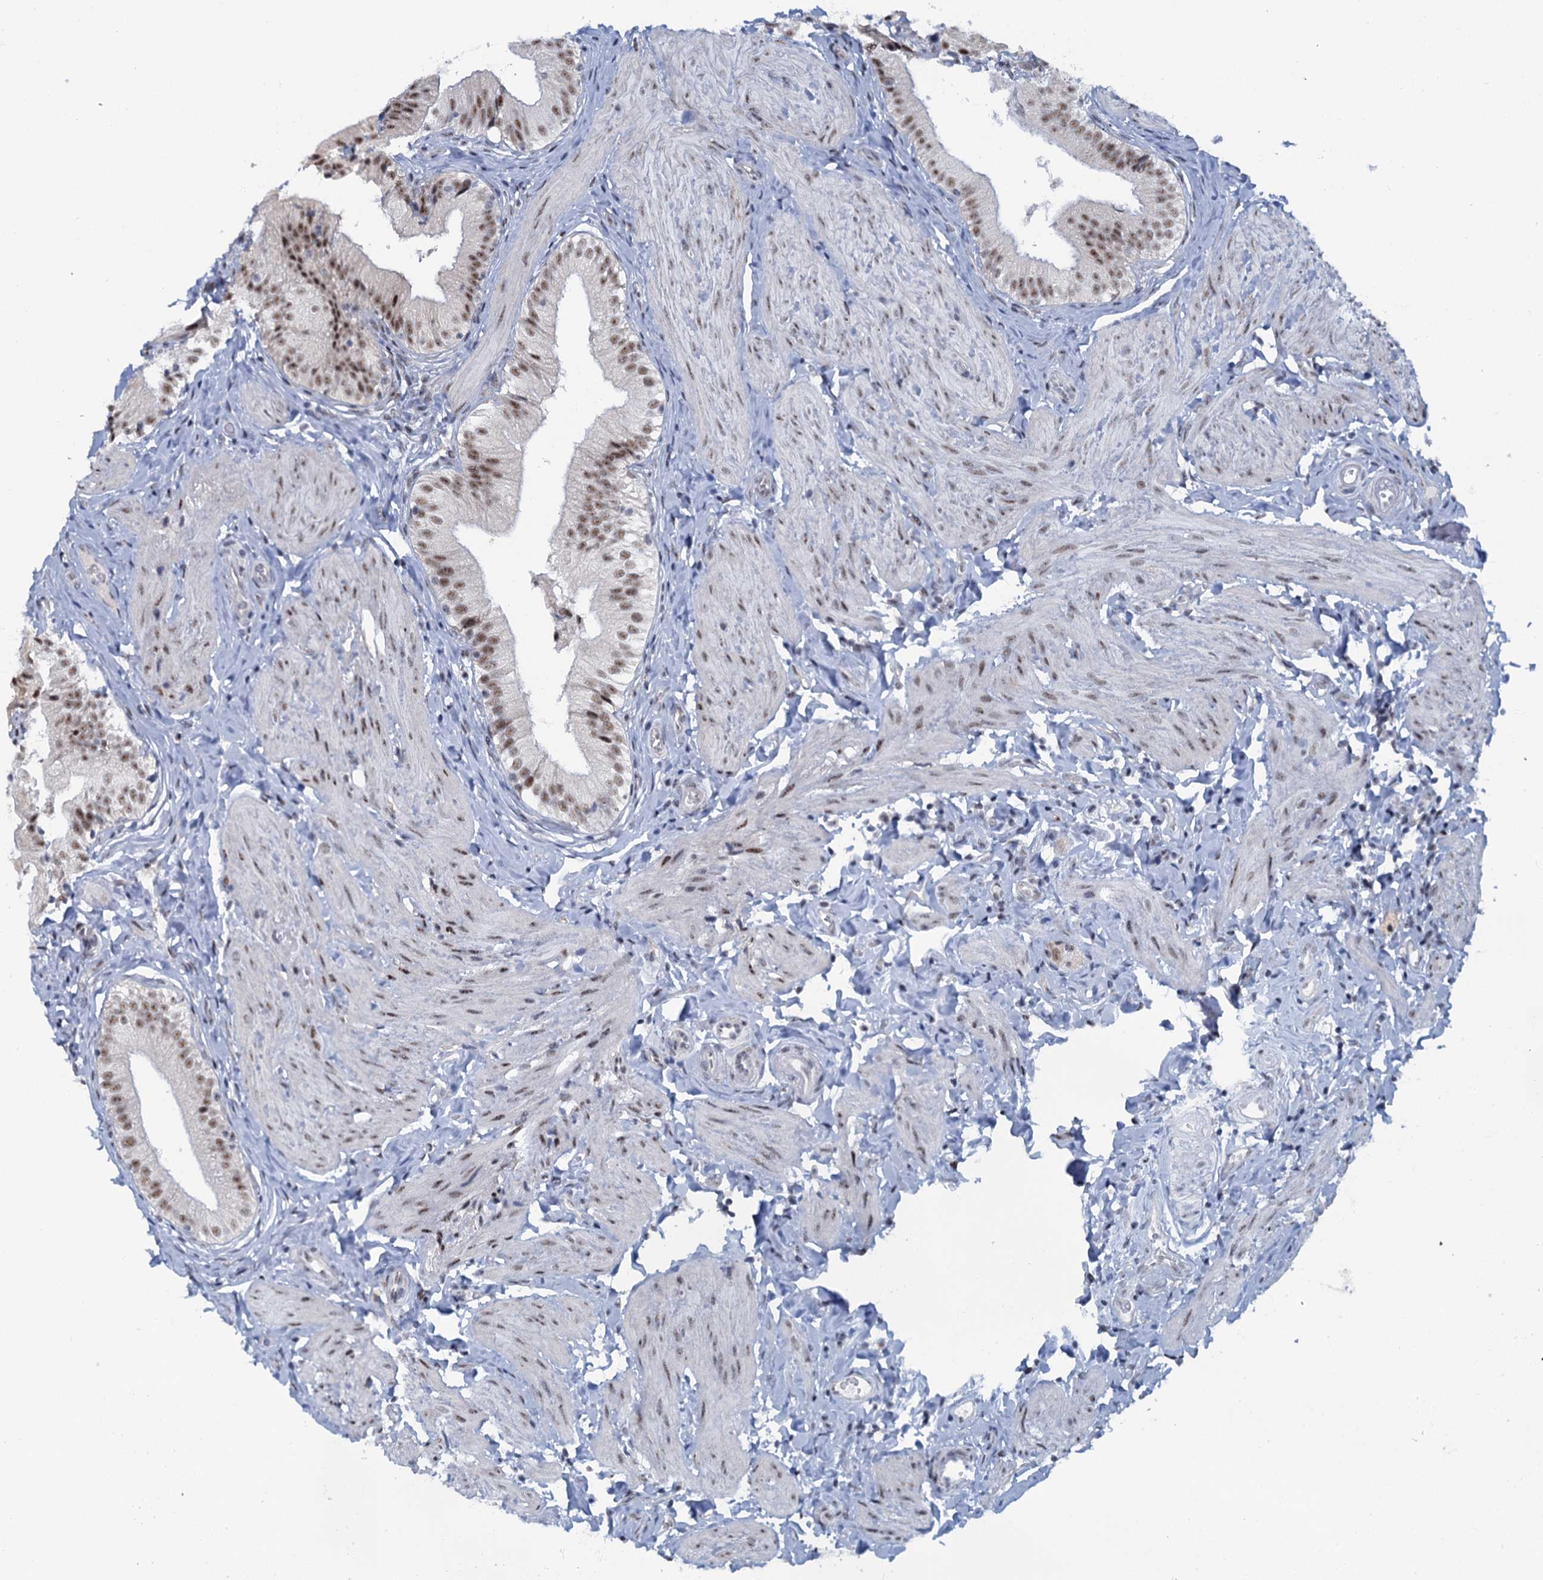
{"staining": {"intensity": "moderate", "quantity": ">75%", "location": "nuclear"}, "tissue": "gallbladder", "cell_type": "Glandular cells", "image_type": "normal", "snomed": [{"axis": "morphology", "description": "Normal tissue, NOS"}, {"axis": "topography", "description": "Gallbladder"}], "caption": "Immunohistochemical staining of benign gallbladder displays moderate nuclear protein staining in about >75% of glandular cells.", "gene": "SREK1", "patient": {"sex": "female", "age": 47}}